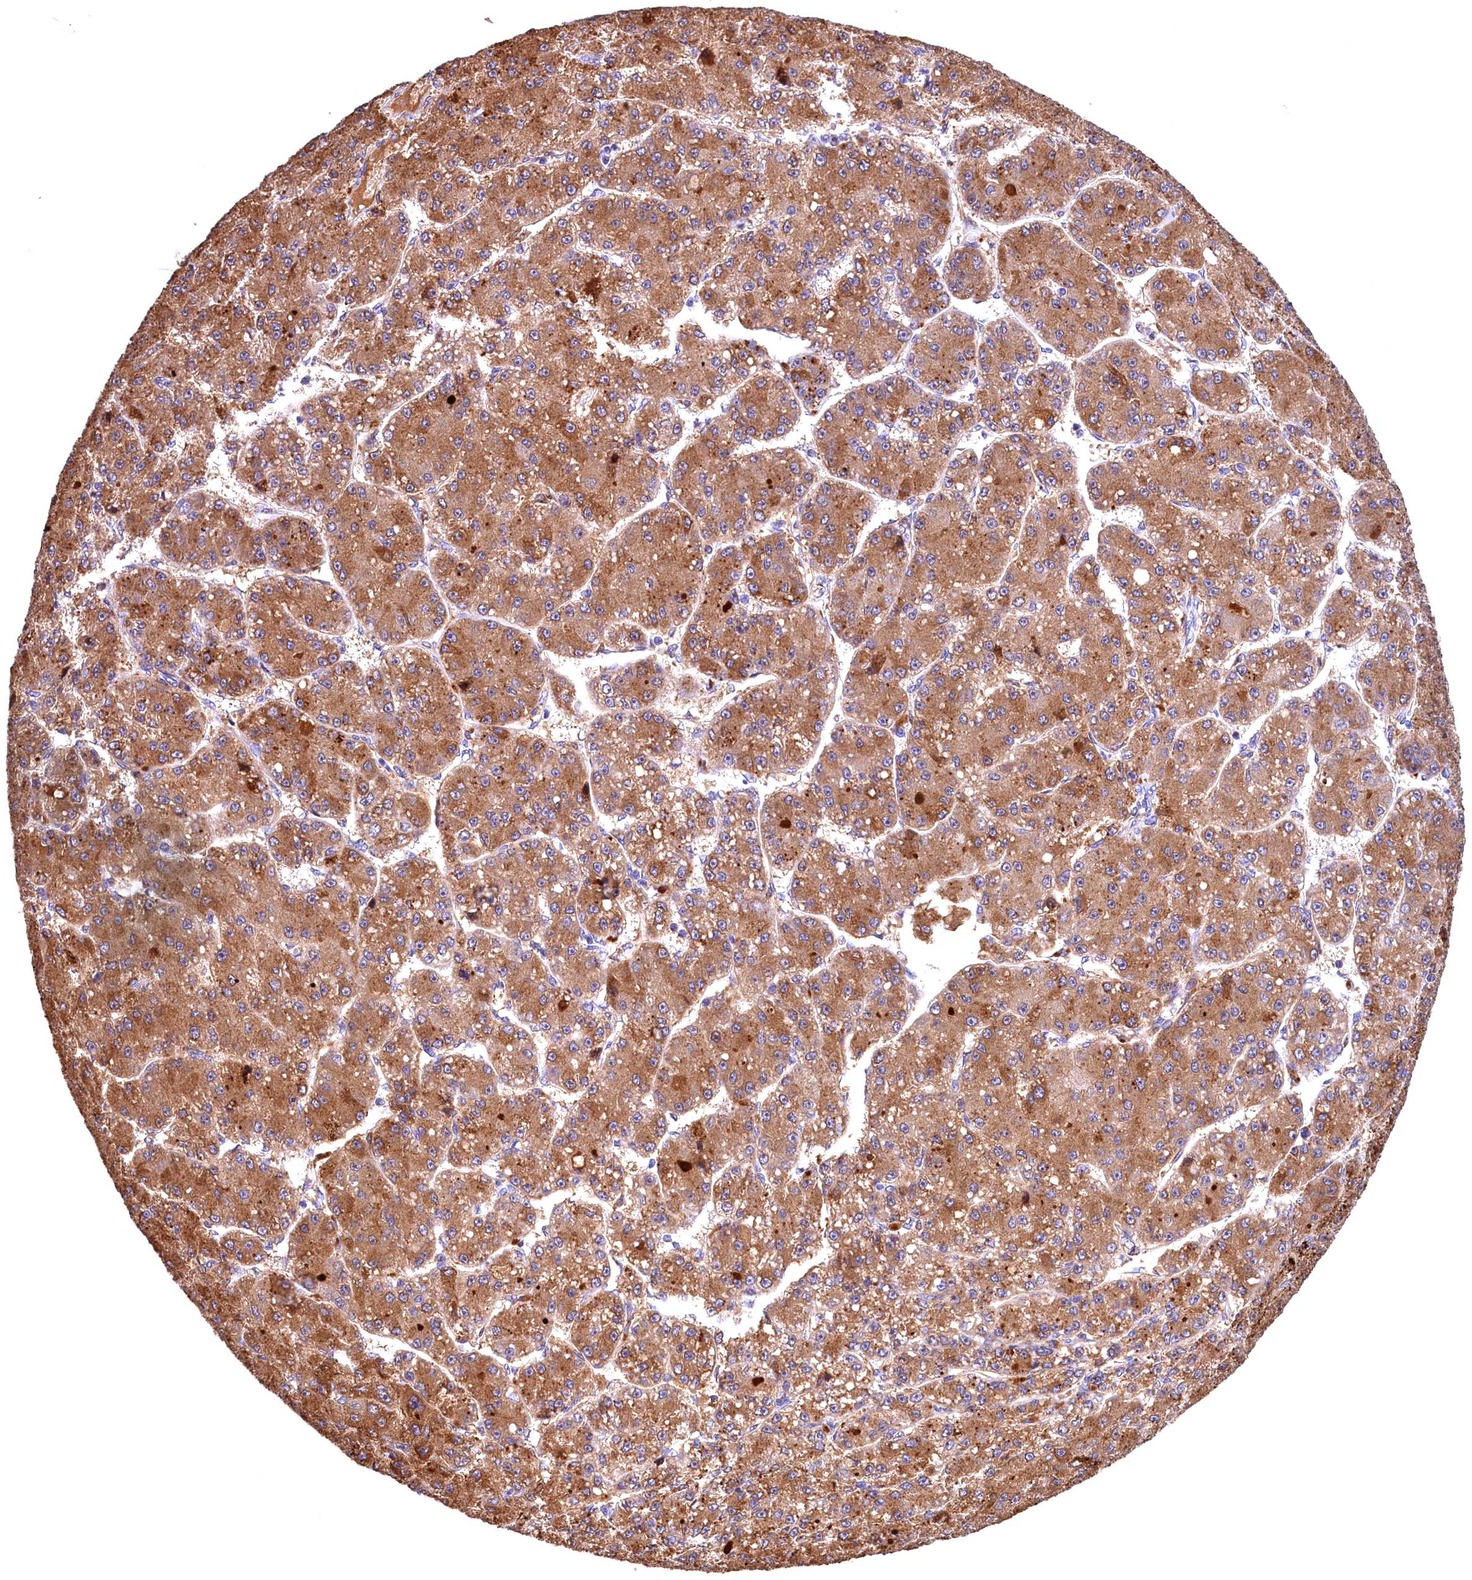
{"staining": {"intensity": "moderate", "quantity": ">75%", "location": "cytoplasmic/membranous"}, "tissue": "liver cancer", "cell_type": "Tumor cells", "image_type": "cancer", "snomed": [{"axis": "morphology", "description": "Carcinoma, Hepatocellular, NOS"}, {"axis": "topography", "description": "Liver"}], "caption": "High-magnification brightfield microscopy of liver cancer (hepatocellular carcinoma) stained with DAB (3,3'-diaminobenzidine) (brown) and counterstained with hematoxylin (blue). tumor cells exhibit moderate cytoplasmic/membranous expression is present in approximately>75% of cells.", "gene": "NAIP", "patient": {"sex": "male", "age": 67}}